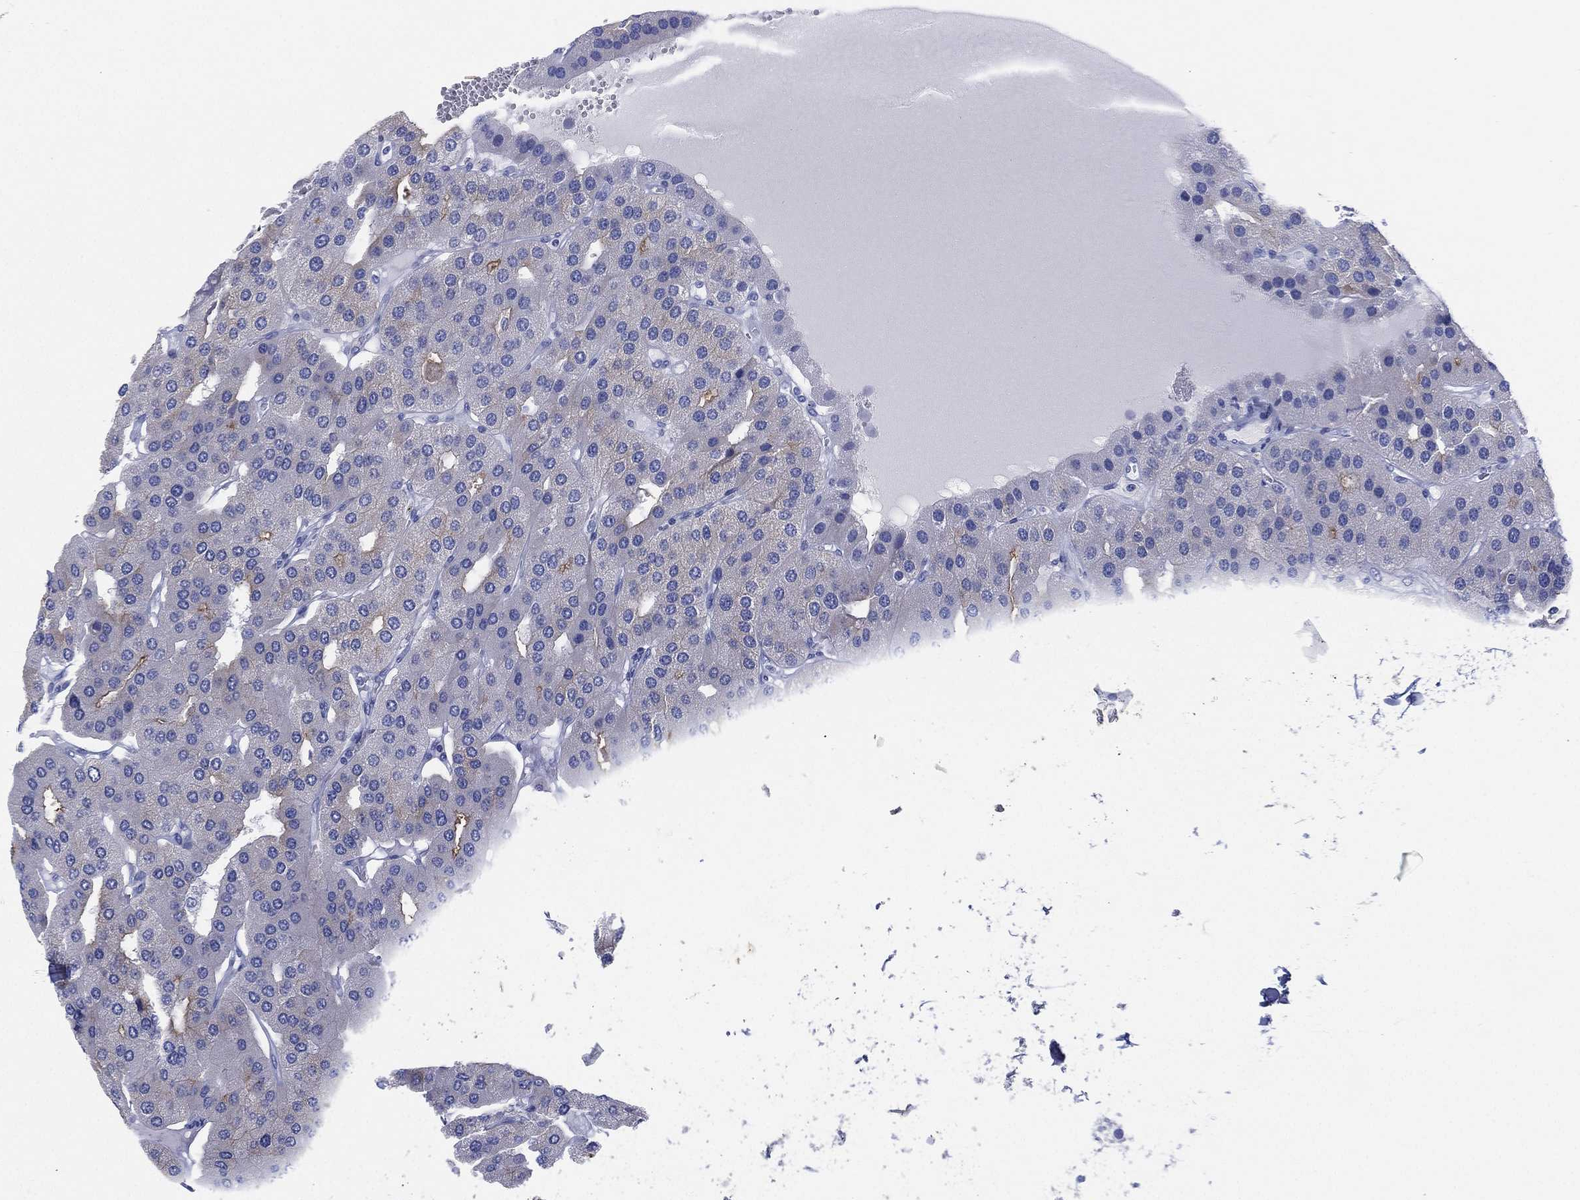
{"staining": {"intensity": "moderate", "quantity": "<25%", "location": "cytoplasmic/membranous"}, "tissue": "parathyroid gland", "cell_type": "Glandular cells", "image_type": "normal", "snomed": [{"axis": "morphology", "description": "Normal tissue, NOS"}, {"axis": "morphology", "description": "Adenoma, NOS"}, {"axis": "topography", "description": "Parathyroid gland"}], "caption": "Moderate cytoplasmic/membranous staining is seen in approximately <25% of glandular cells in benign parathyroid gland. Nuclei are stained in blue.", "gene": "SLC9C2", "patient": {"sex": "female", "age": 86}}